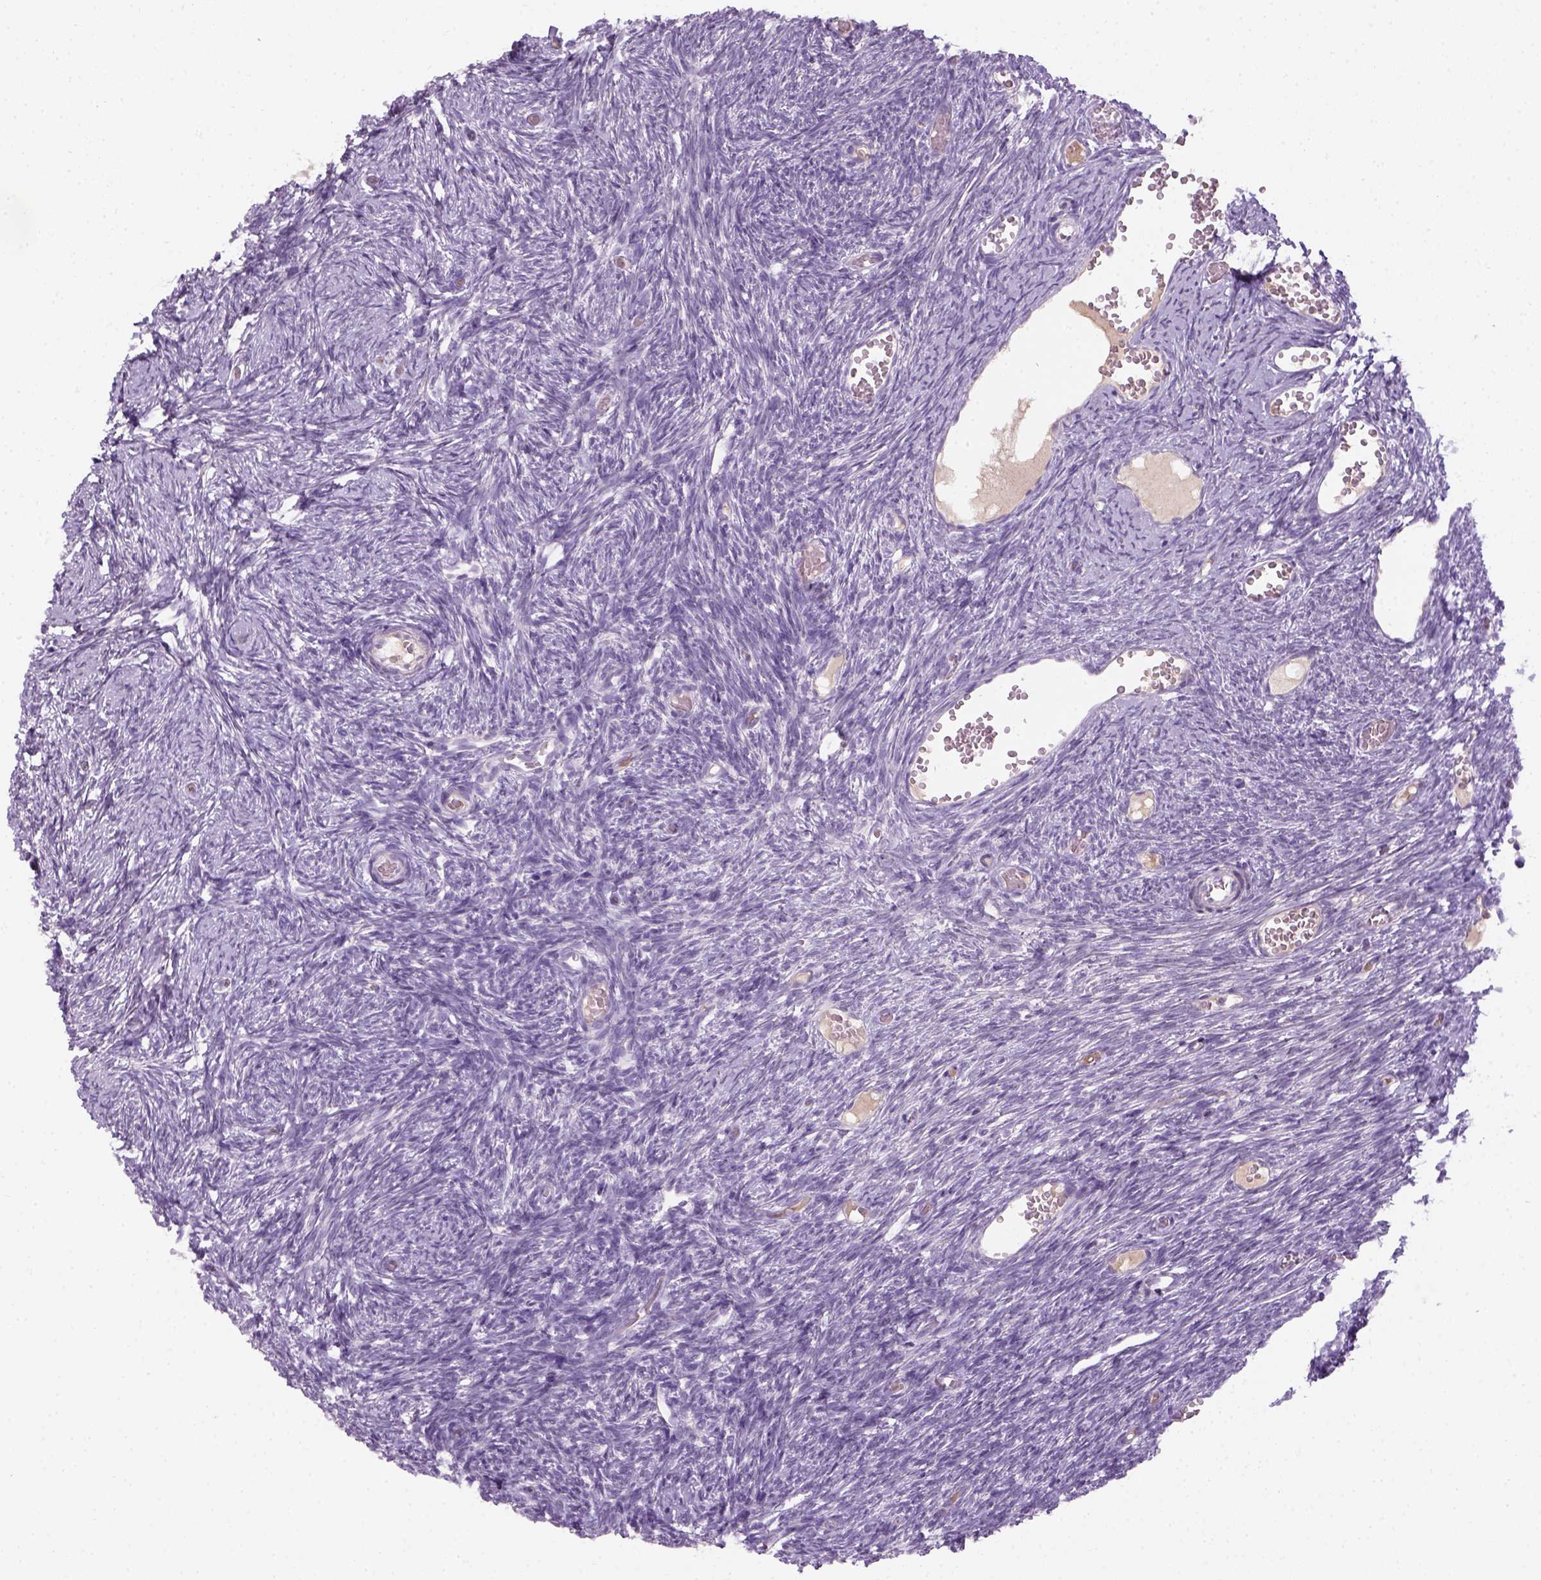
{"staining": {"intensity": "negative", "quantity": "none", "location": "none"}, "tissue": "ovary", "cell_type": "Ovarian stroma cells", "image_type": "normal", "snomed": [{"axis": "morphology", "description": "Normal tissue, NOS"}, {"axis": "topography", "description": "Ovary"}], "caption": "Immunohistochemical staining of unremarkable human ovary displays no significant expression in ovarian stroma cells. (Immunohistochemistry, brightfield microscopy, high magnification).", "gene": "GFI1B", "patient": {"sex": "female", "age": 39}}